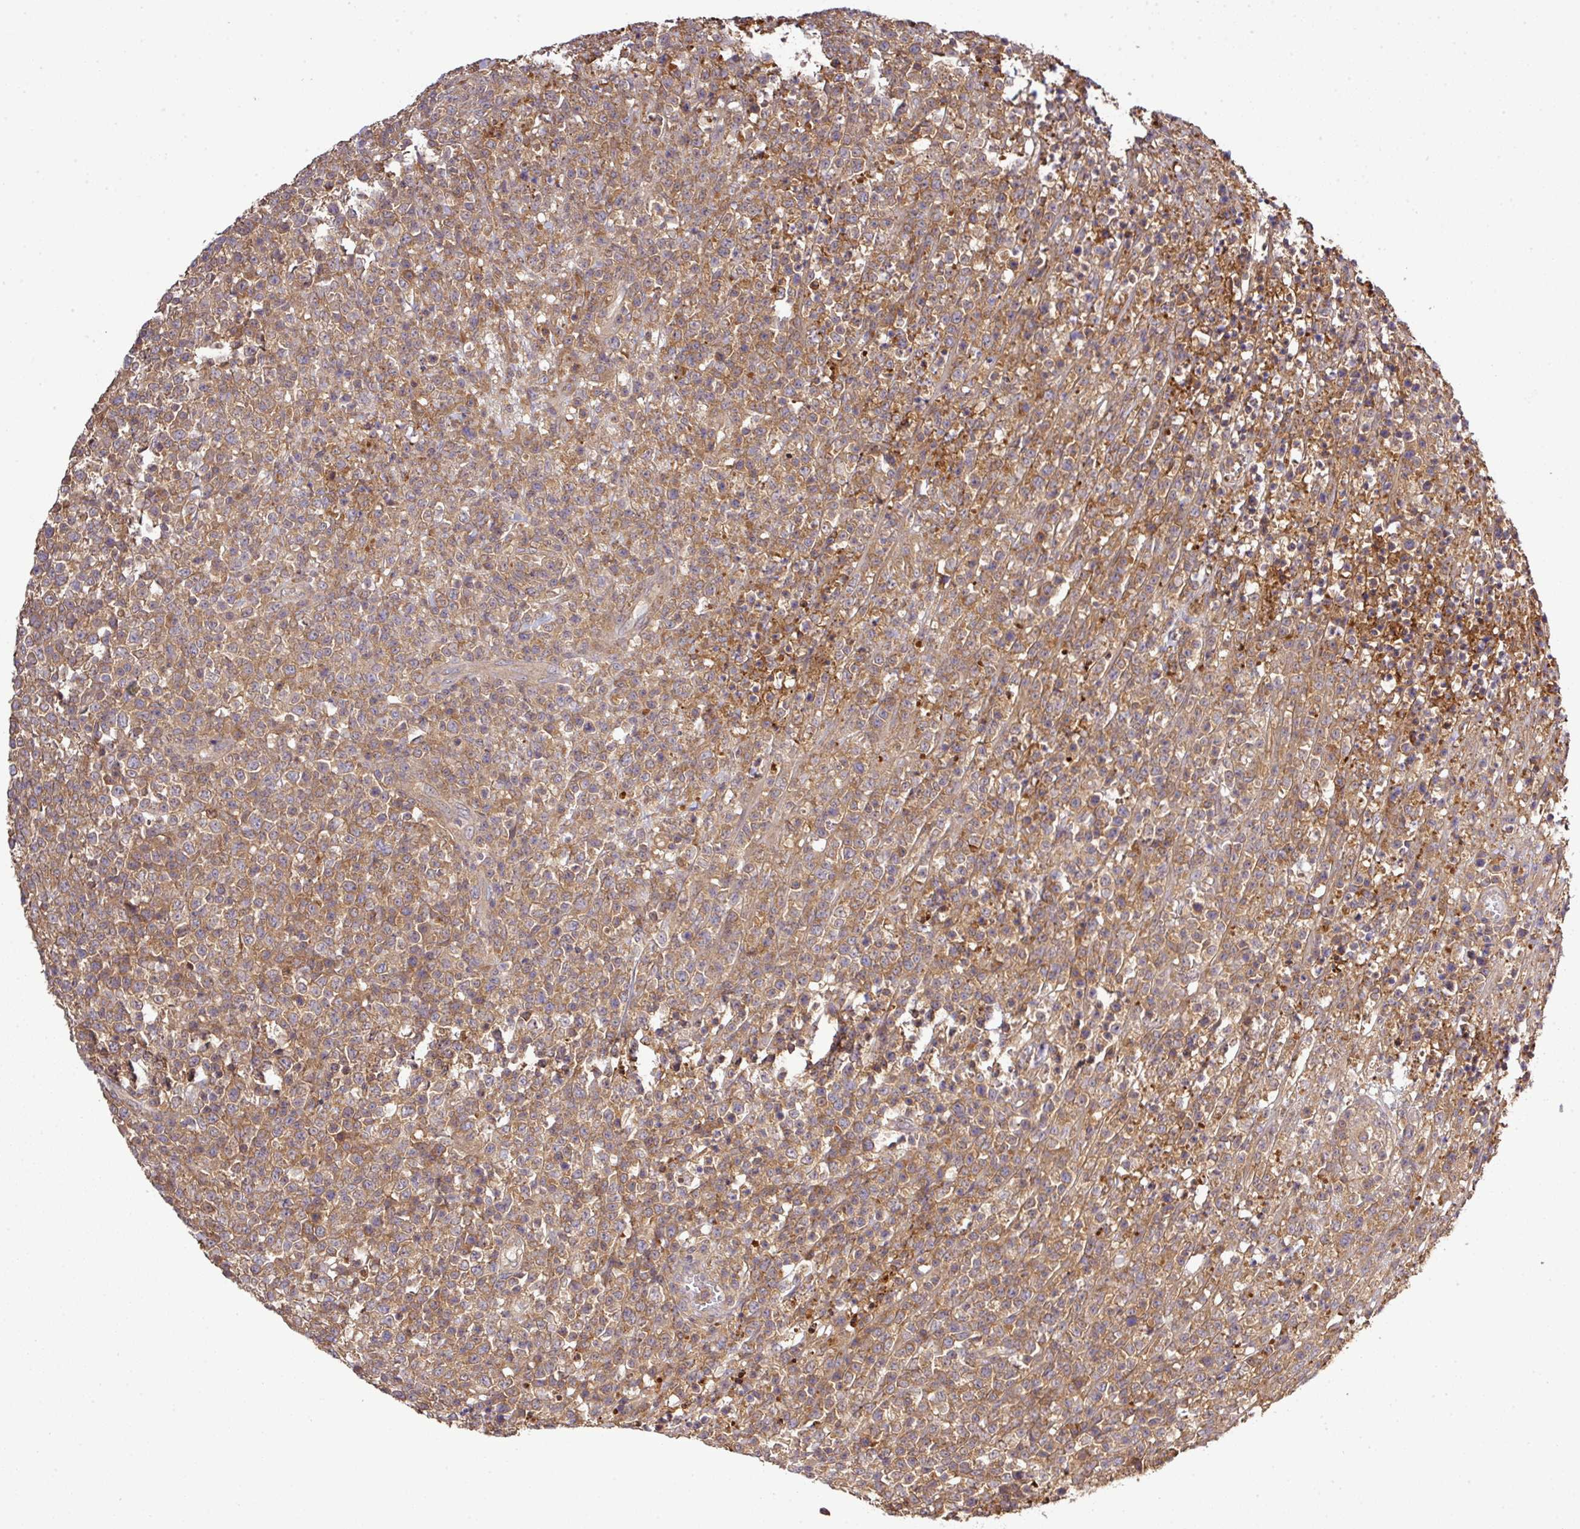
{"staining": {"intensity": "weak", "quantity": ">75%", "location": "cytoplasmic/membranous"}, "tissue": "lymphoma", "cell_type": "Tumor cells", "image_type": "cancer", "snomed": [{"axis": "morphology", "description": "Malignant lymphoma, non-Hodgkin's type, High grade"}, {"axis": "topography", "description": "Colon"}], "caption": "High-grade malignant lymphoma, non-Hodgkin's type tissue exhibits weak cytoplasmic/membranous staining in approximately >75% of tumor cells, visualized by immunohistochemistry.", "gene": "TMEM107", "patient": {"sex": "female", "age": 53}}